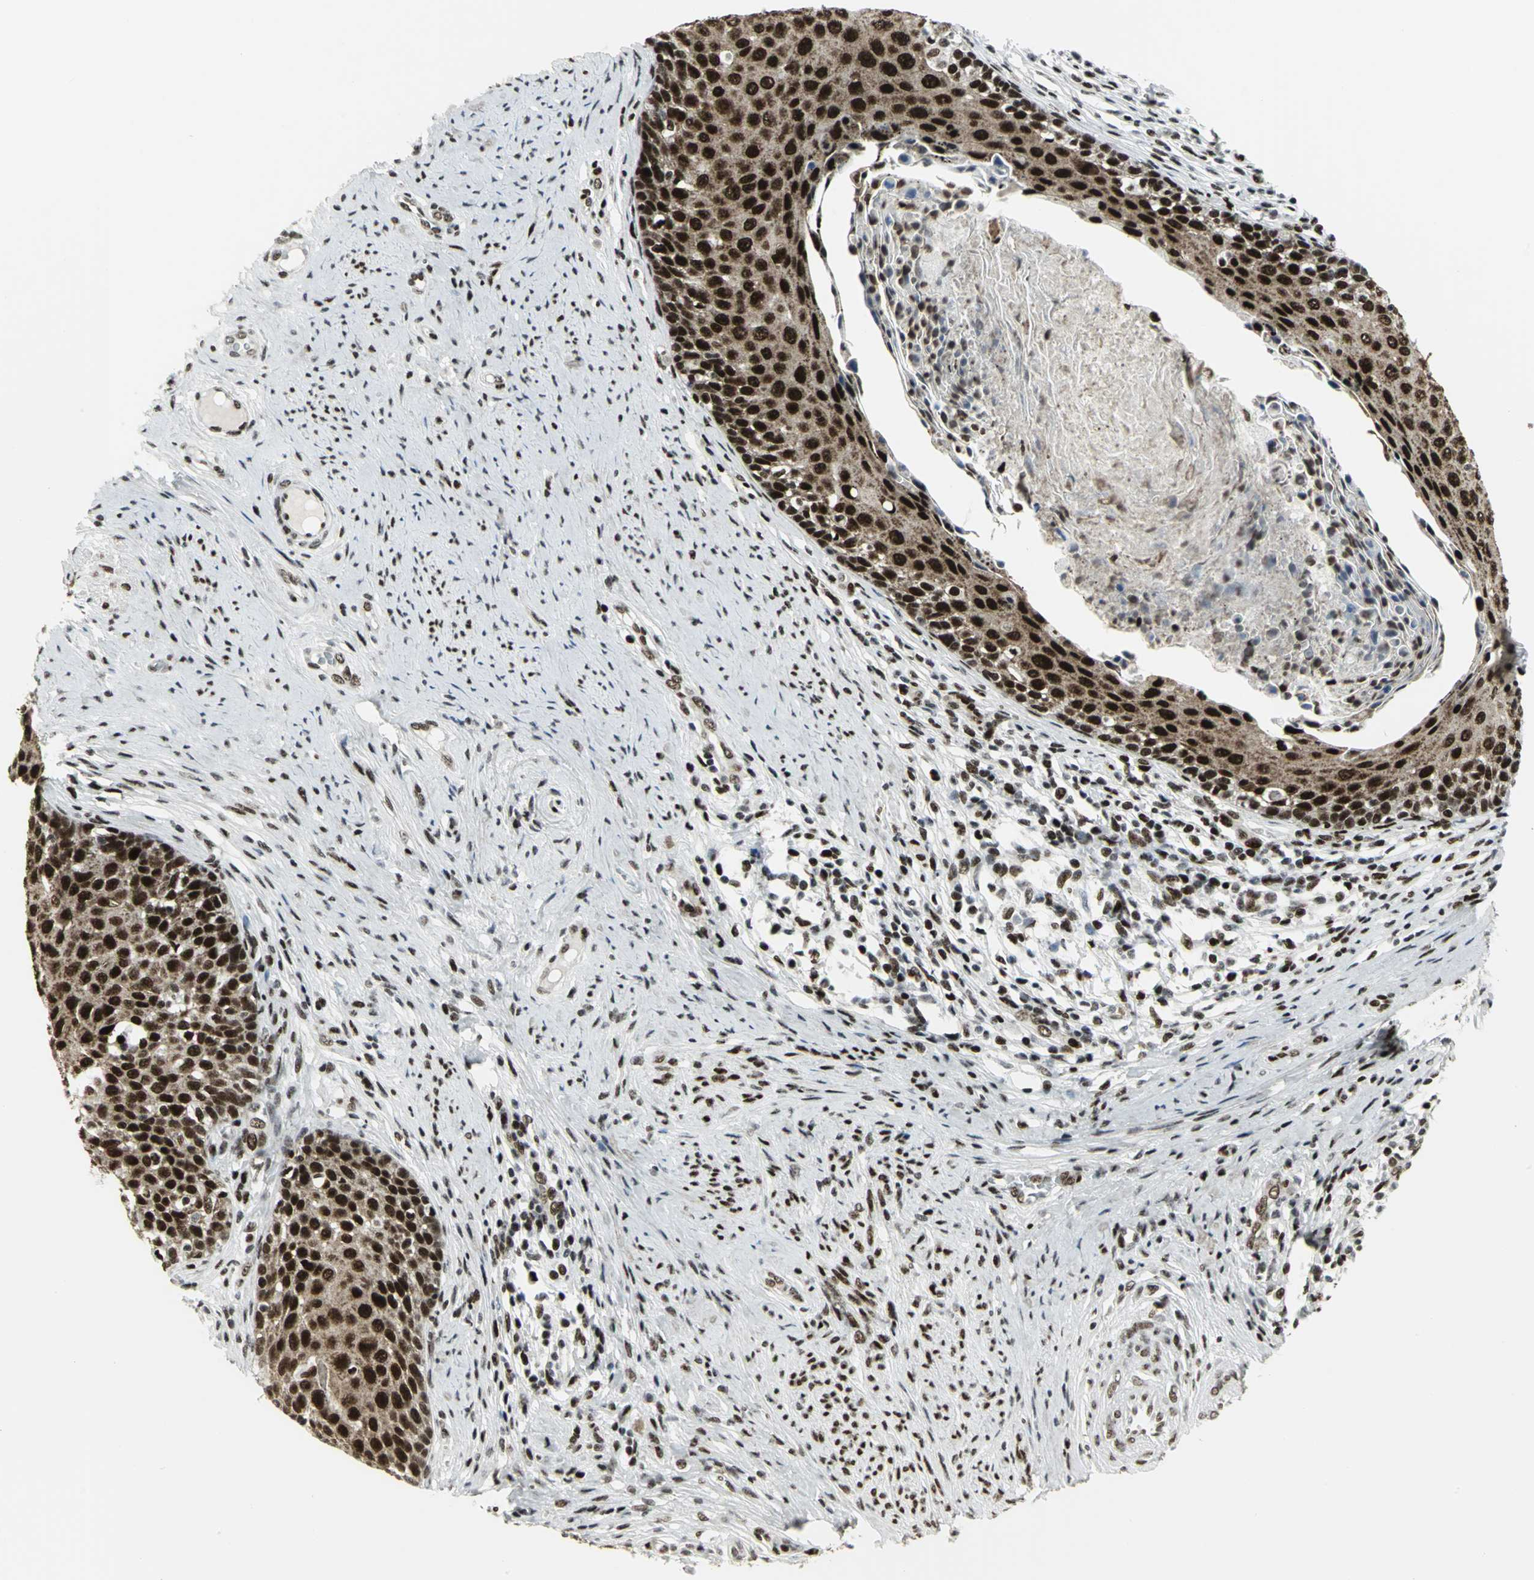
{"staining": {"intensity": "strong", "quantity": ">75%", "location": "cytoplasmic/membranous,nuclear"}, "tissue": "cervical cancer", "cell_type": "Tumor cells", "image_type": "cancer", "snomed": [{"axis": "morphology", "description": "Squamous cell carcinoma, NOS"}, {"axis": "morphology", "description": "Adenocarcinoma, NOS"}, {"axis": "topography", "description": "Cervix"}], "caption": "Tumor cells show high levels of strong cytoplasmic/membranous and nuclear expression in about >75% of cells in cervical cancer (squamous cell carcinoma).", "gene": "SMARCA4", "patient": {"sex": "female", "age": 52}}